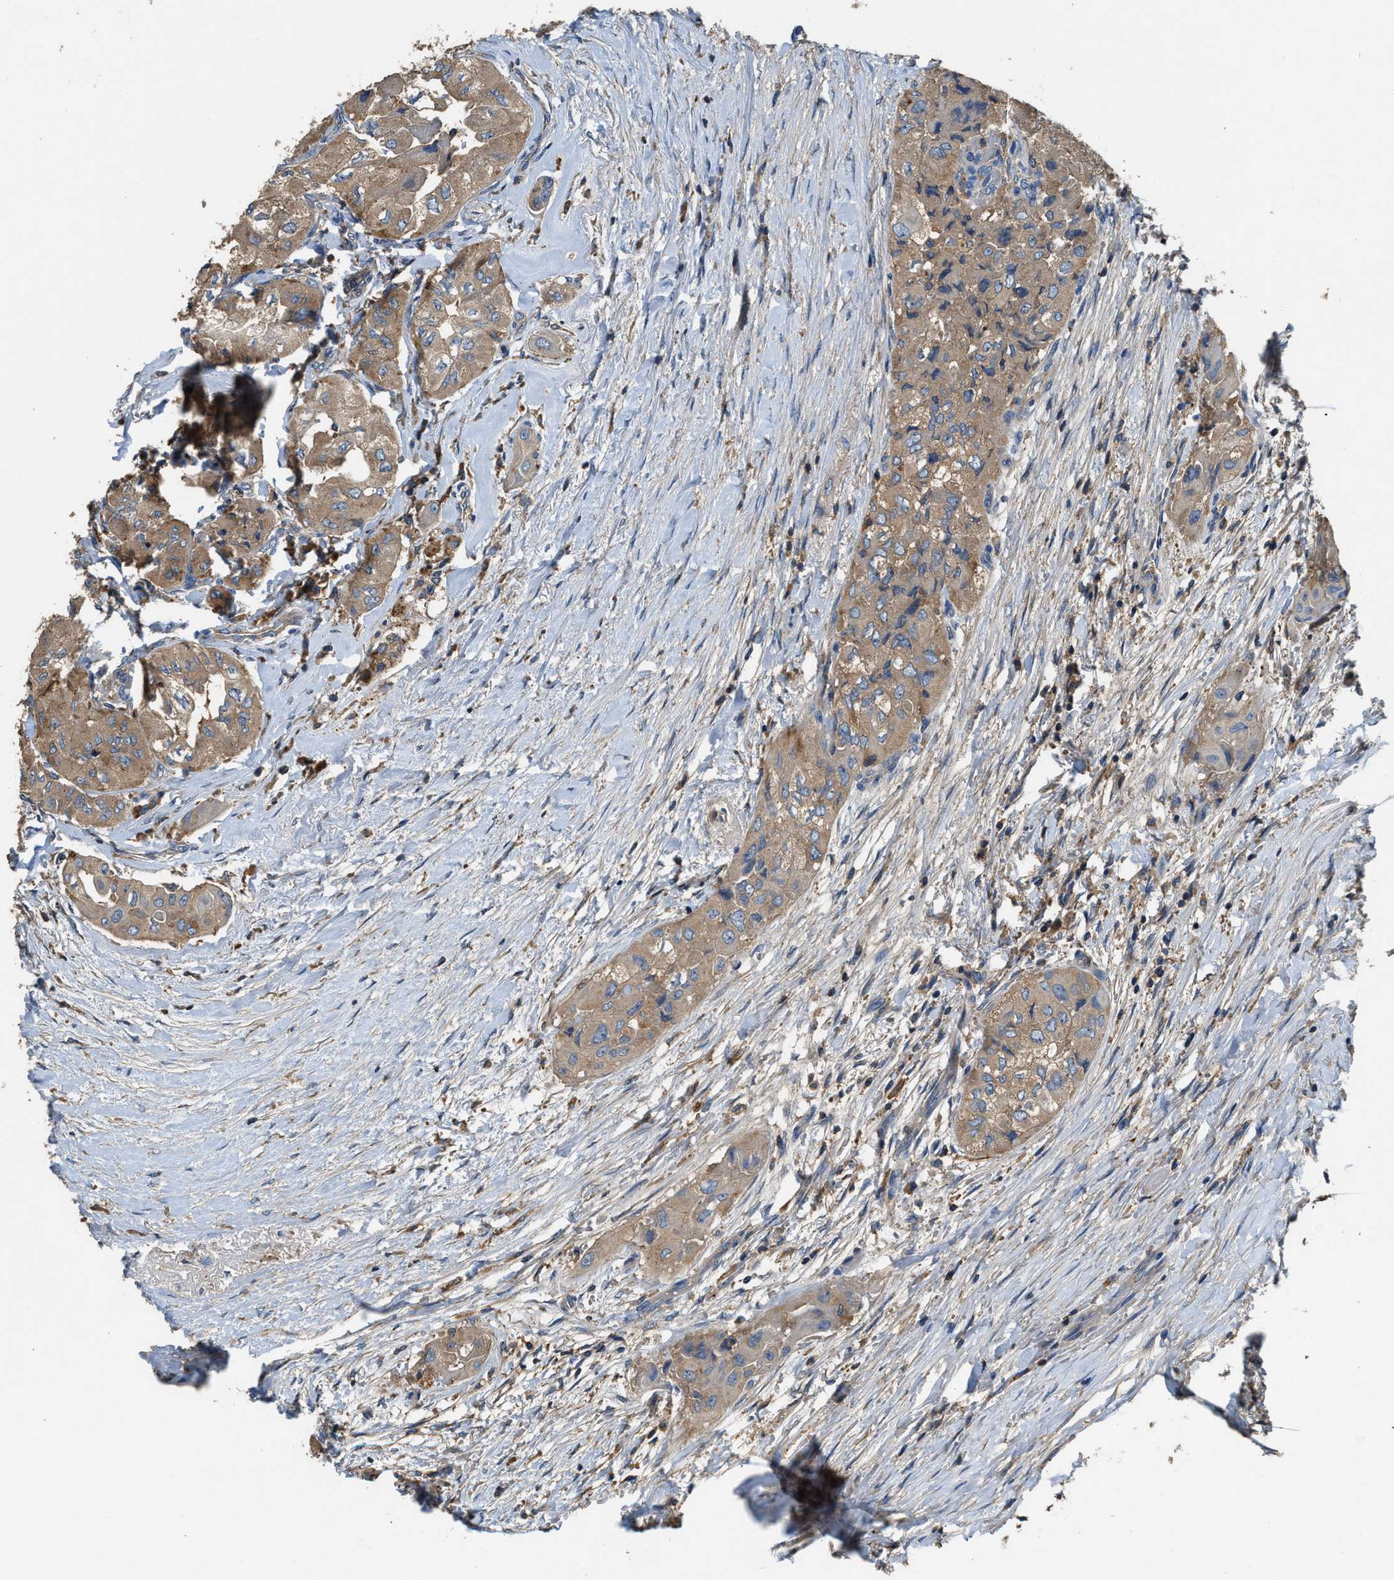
{"staining": {"intensity": "weak", "quantity": ">75%", "location": "cytoplasmic/membranous"}, "tissue": "thyroid cancer", "cell_type": "Tumor cells", "image_type": "cancer", "snomed": [{"axis": "morphology", "description": "Papillary adenocarcinoma, NOS"}, {"axis": "topography", "description": "Thyroid gland"}], "caption": "Papillary adenocarcinoma (thyroid) stained for a protein reveals weak cytoplasmic/membranous positivity in tumor cells.", "gene": "BLOC1S1", "patient": {"sex": "female", "age": 59}}